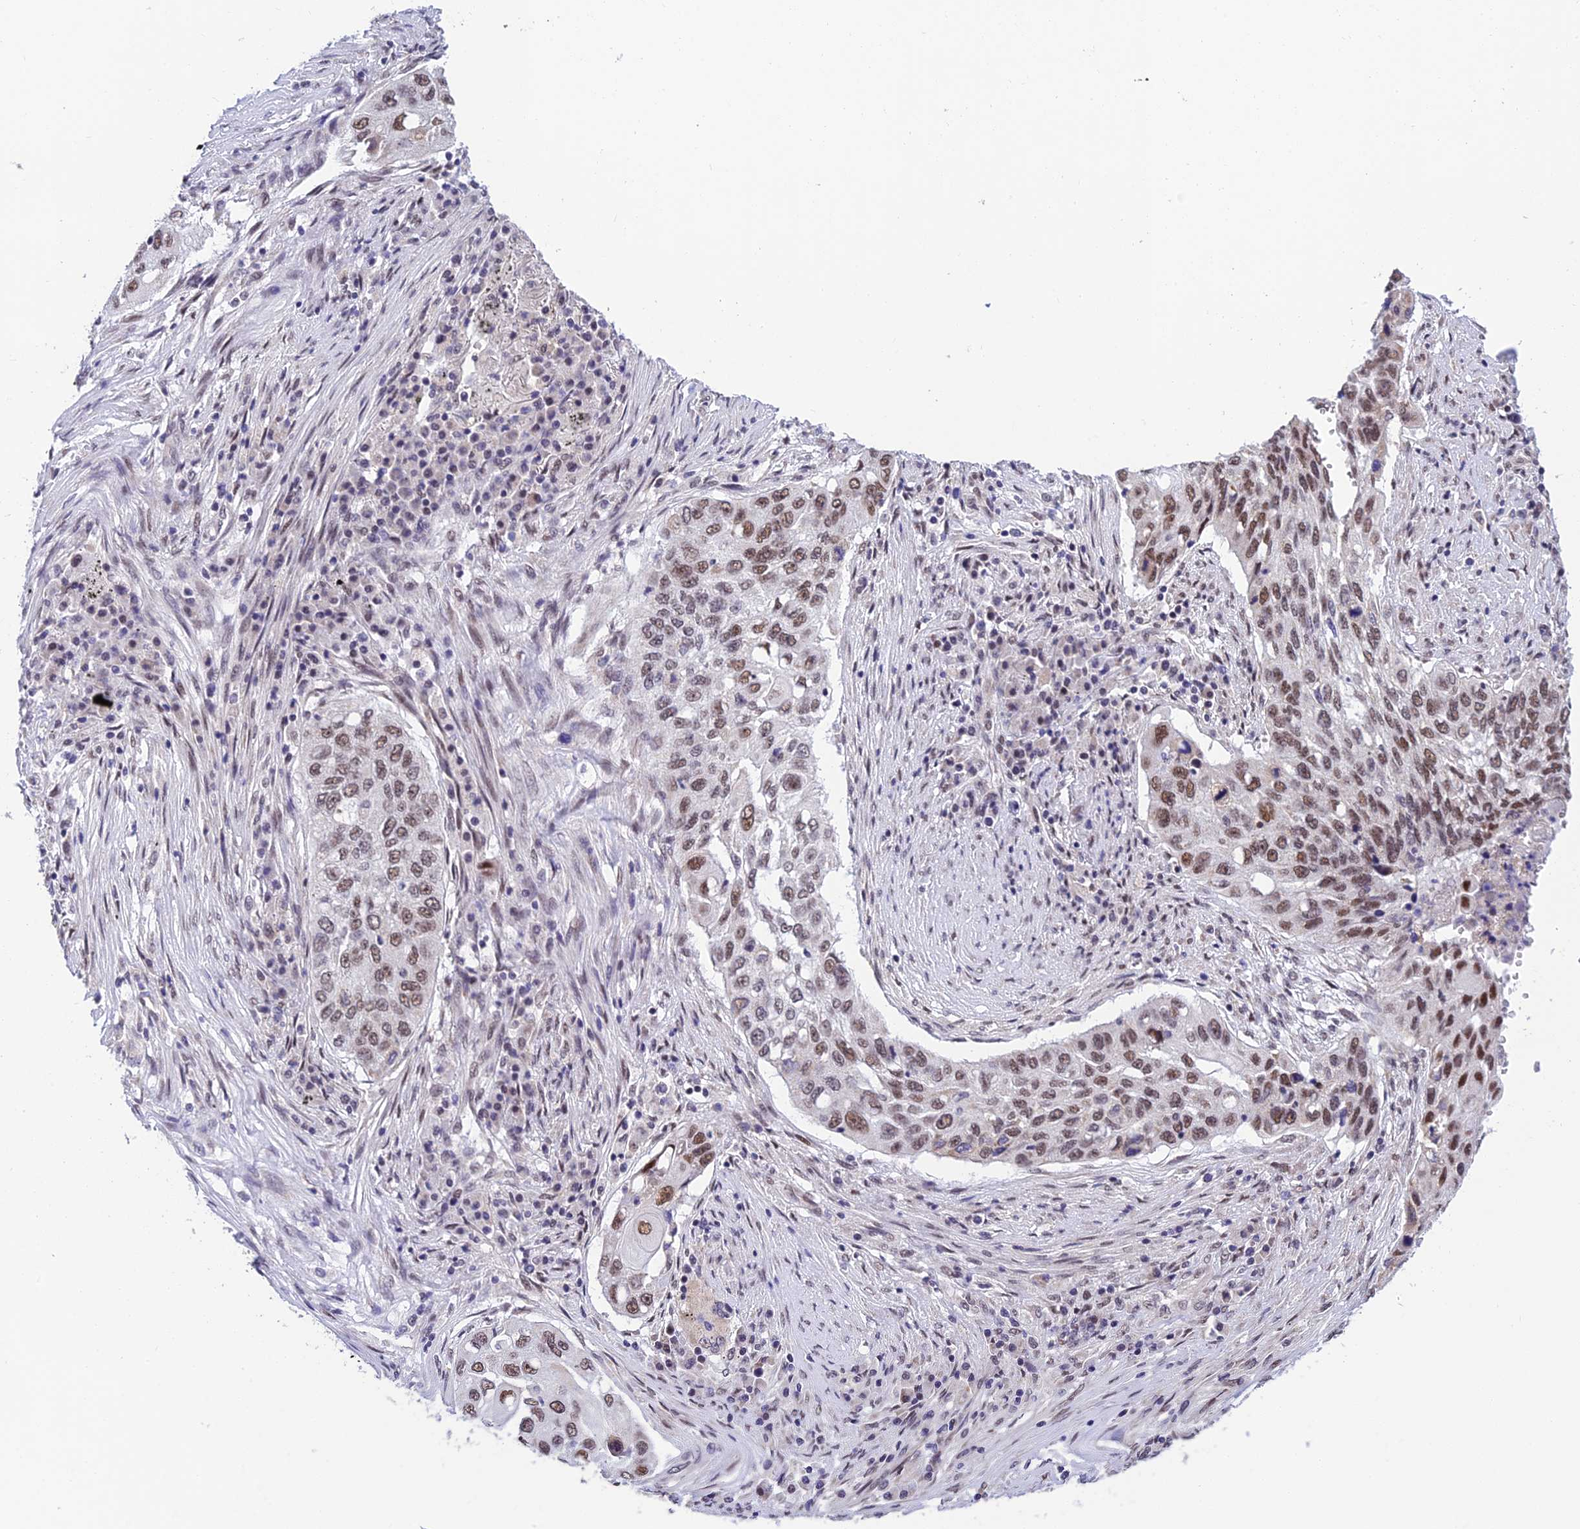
{"staining": {"intensity": "moderate", "quantity": ">75%", "location": "nuclear"}, "tissue": "lung cancer", "cell_type": "Tumor cells", "image_type": "cancer", "snomed": [{"axis": "morphology", "description": "Squamous cell carcinoma, NOS"}, {"axis": "topography", "description": "Lung"}], "caption": "A micrograph showing moderate nuclear staining in approximately >75% of tumor cells in squamous cell carcinoma (lung), as visualized by brown immunohistochemical staining.", "gene": "C2orf49", "patient": {"sex": "female", "age": 63}}